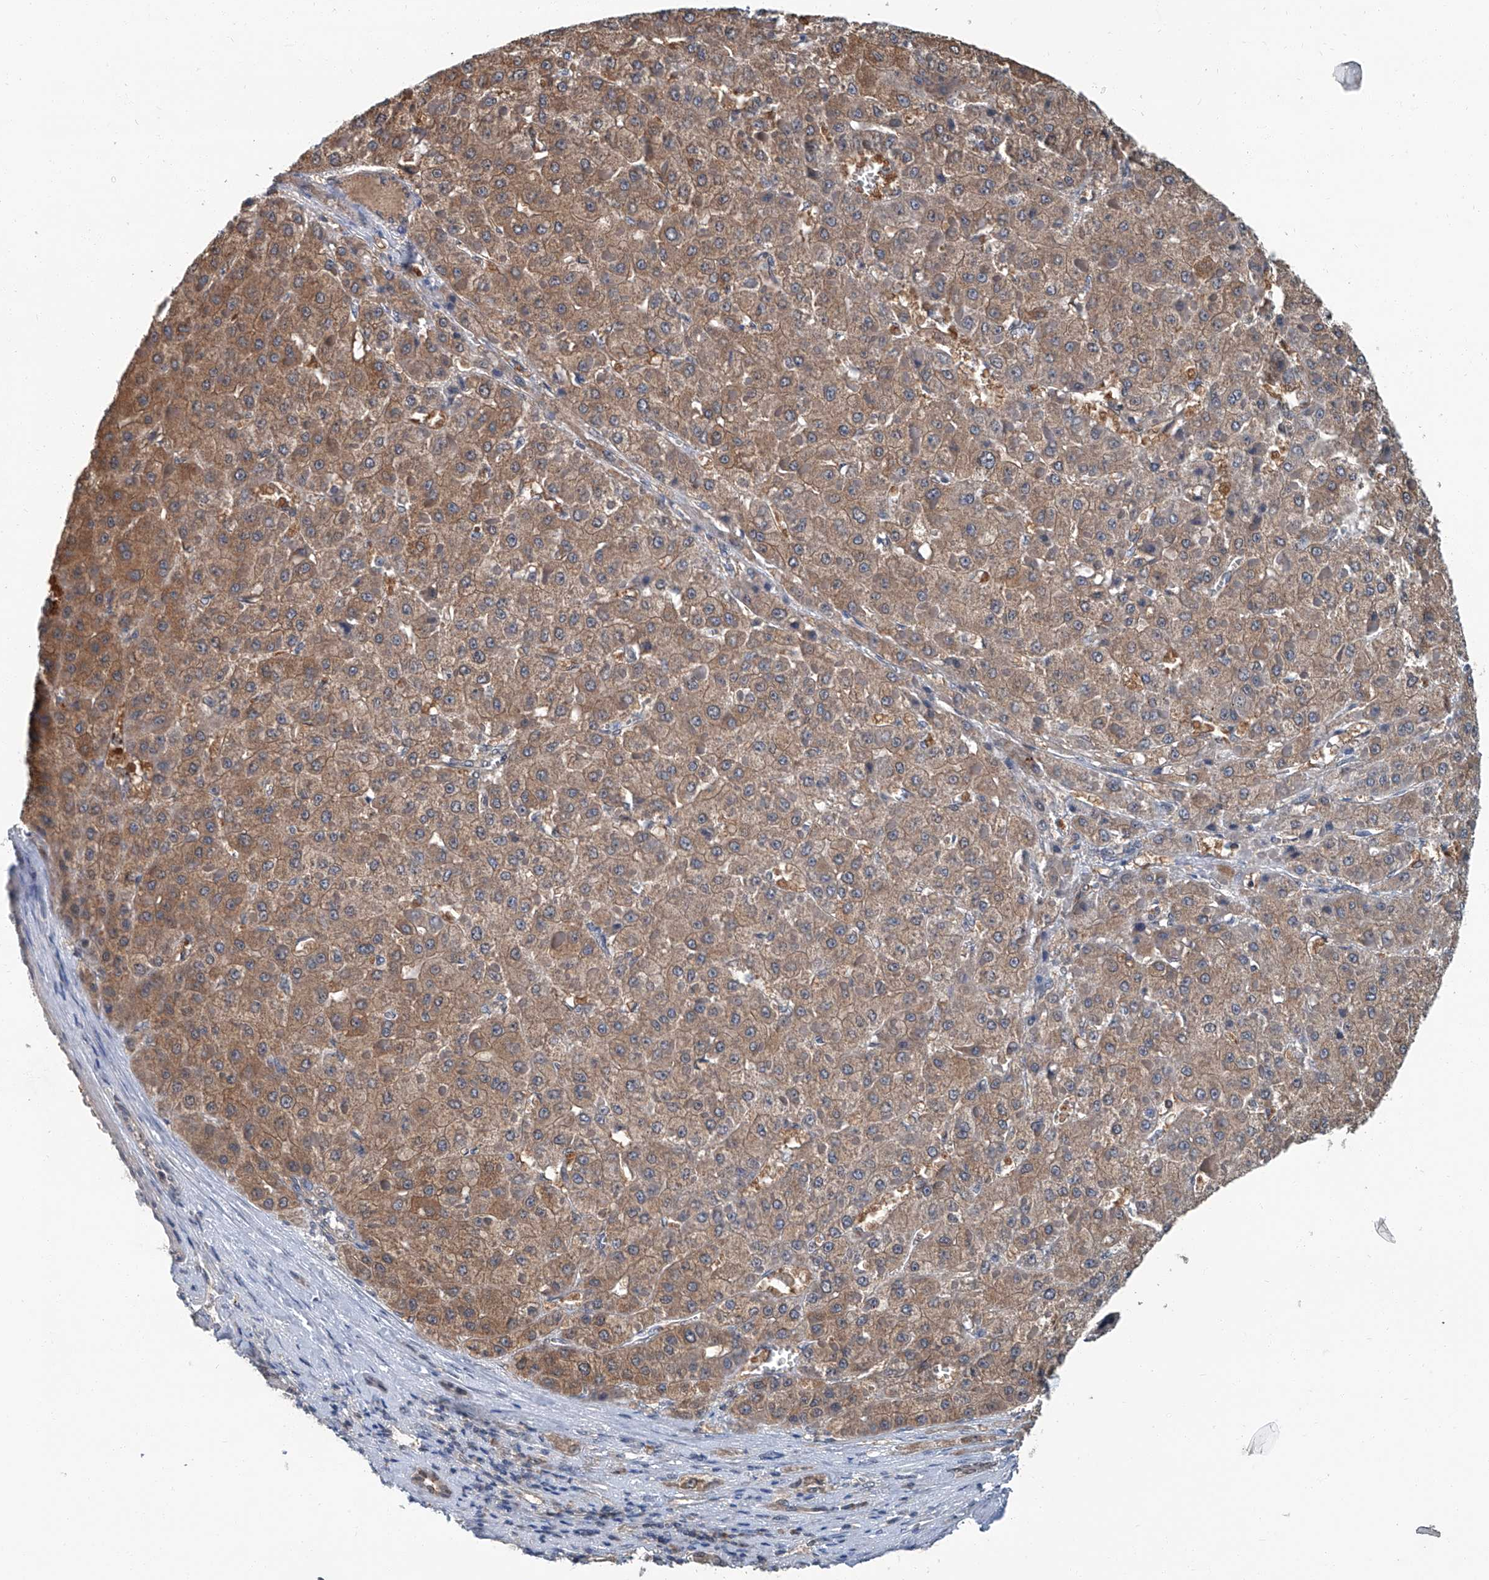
{"staining": {"intensity": "moderate", "quantity": ">75%", "location": "cytoplasmic/membranous"}, "tissue": "liver cancer", "cell_type": "Tumor cells", "image_type": "cancer", "snomed": [{"axis": "morphology", "description": "Carcinoma, Hepatocellular, NOS"}, {"axis": "topography", "description": "Liver"}], "caption": "Immunohistochemistry (IHC) micrograph of human liver cancer (hepatocellular carcinoma) stained for a protein (brown), which displays medium levels of moderate cytoplasmic/membranous expression in approximately >75% of tumor cells.", "gene": "CLK1", "patient": {"sex": "female", "age": 73}}